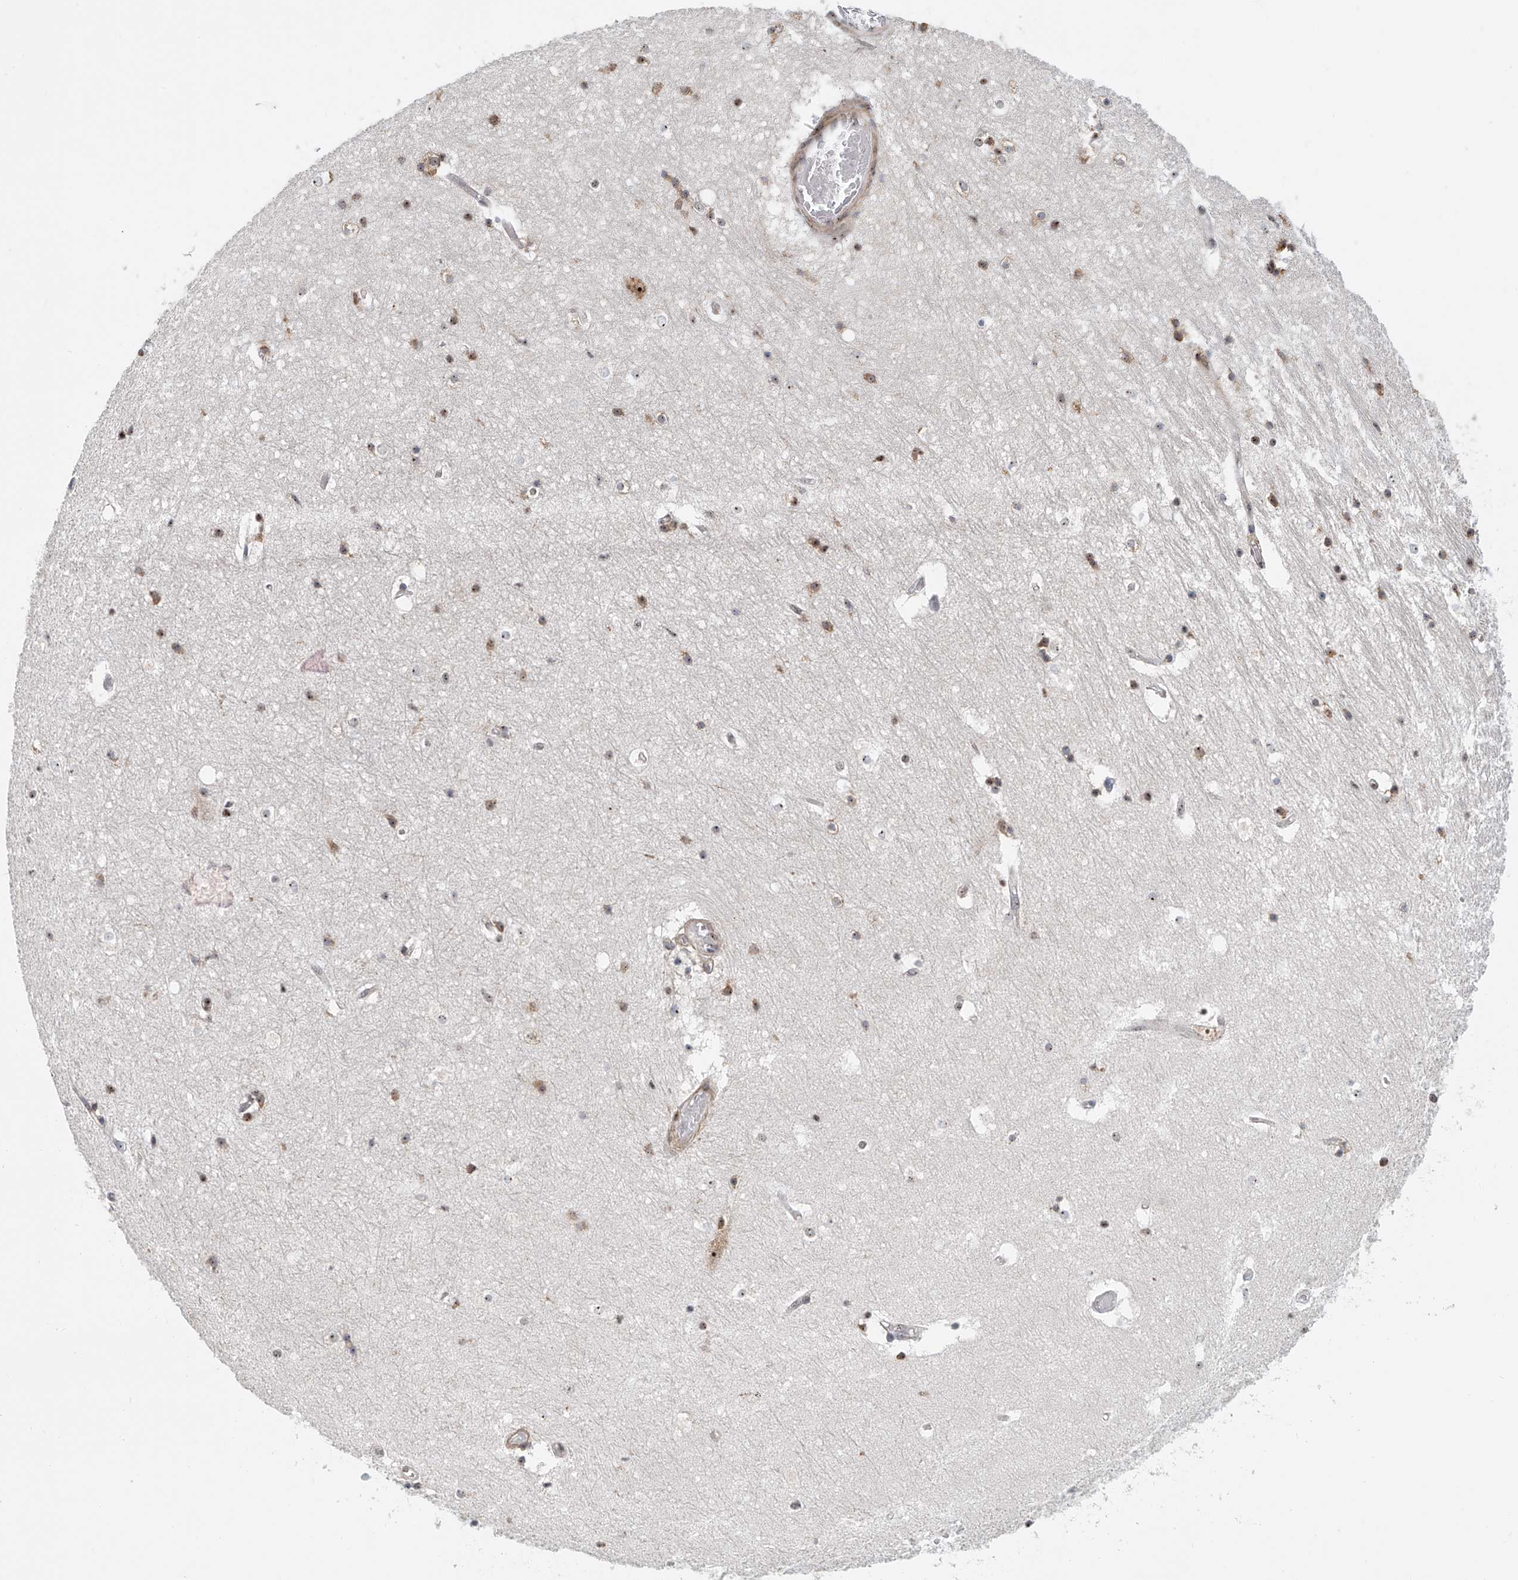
{"staining": {"intensity": "weak", "quantity": "25%-75%", "location": "cytoplasmic/membranous,nuclear"}, "tissue": "hippocampus", "cell_type": "Glial cells", "image_type": "normal", "snomed": [{"axis": "morphology", "description": "Normal tissue, NOS"}, {"axis": "topography", "description": "Hippocampus"}], "caption": "Protein expression by immunohistochemistry (IHC) shows weak cytoplasmic/membranous,nuclear expression in approximately 25%-75% of glial cells in unremarkable hippocampus.", "gene": "PRUNE2", "patient": {"sex": "female", "age": 52}}